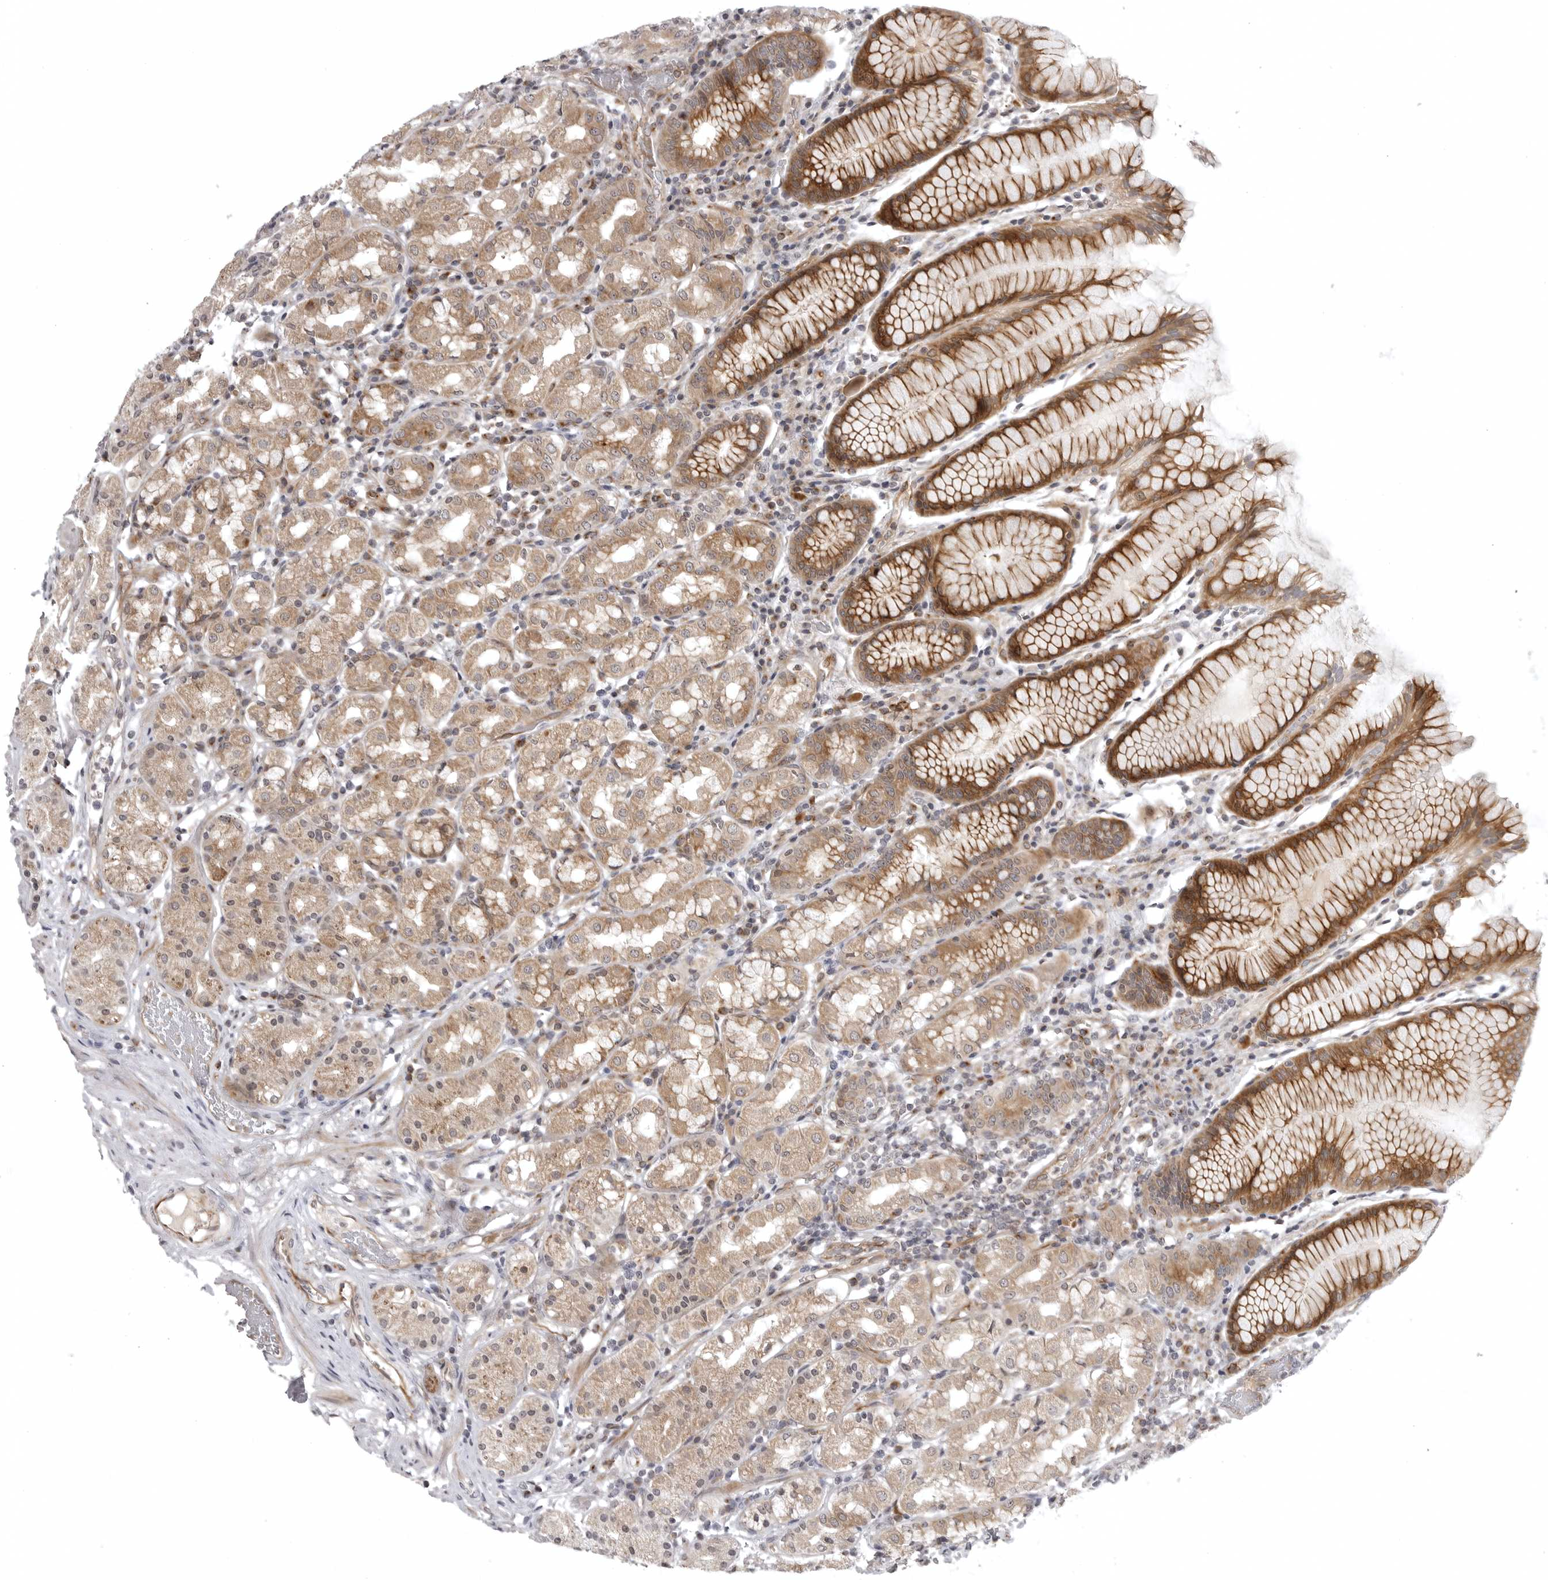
{"staining": {"intensity": "moderate", "quantity": ">75%", "location": "cytoplasmic/membranous,nuclear"}, "tissue": "stomach", "cell_type": "Glandular cells", "image_type": "normal", "snomed": [{"axis": "morphology", "description": "Normal tissue, NOS"}, {"axis": "topography", "description": "Stomach, lower"}], "caption": "Approximately >75% of glandular cells in unremarkable human stomach exhibit moderate cytoplasmic/membranous,nuclear protein positivity as visualized by brown immunohistochemical staining.", "gene": "CD300LD", "patient": {"sex": "female", "age": 56}}